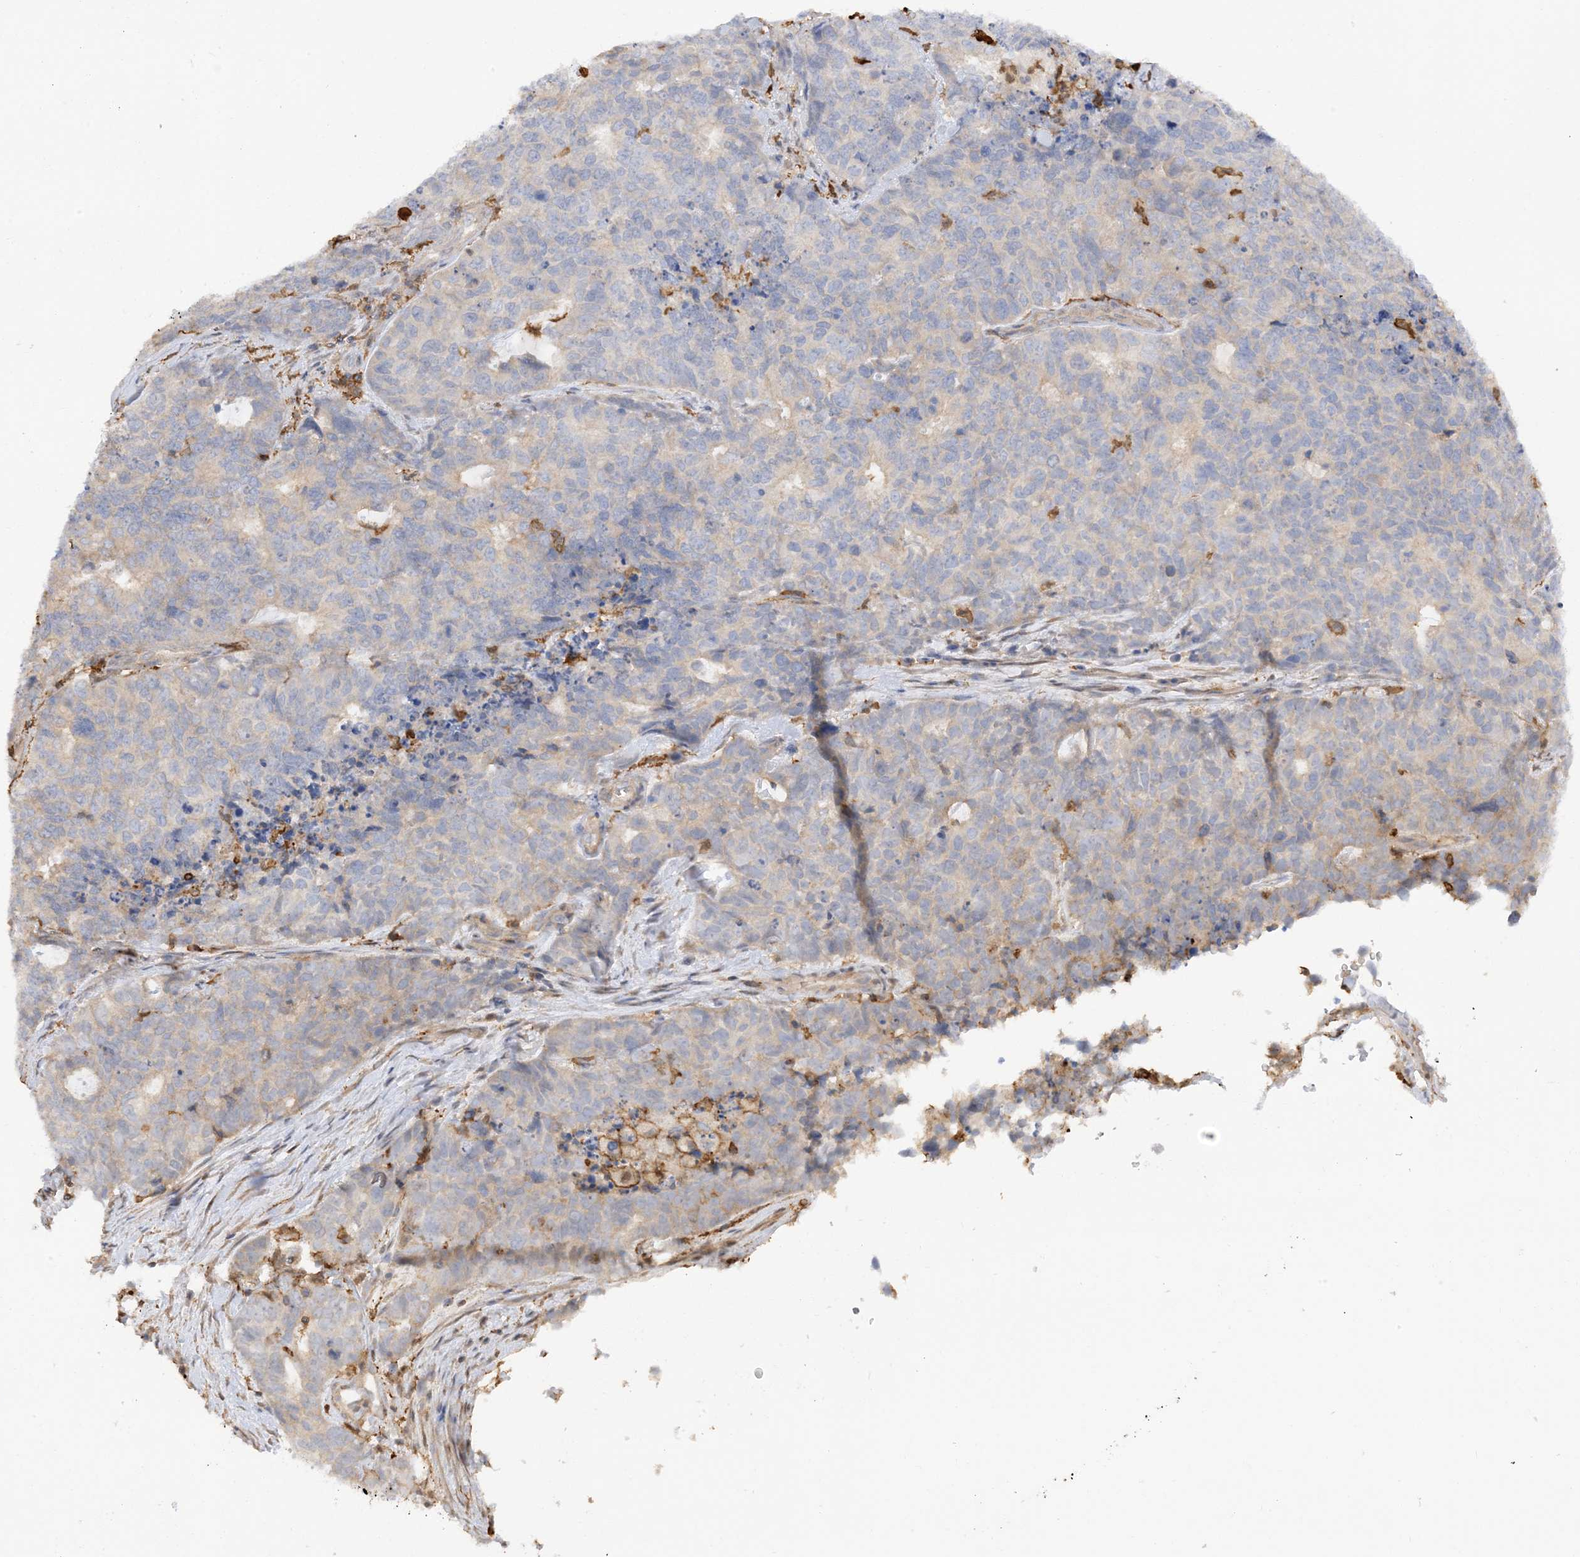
{"staining": {"intensity": "negative", "quantity": "none", "location": "none"}, "tissue": "cervical cancer", "cell_type": "Tumor cells", "image_type": "cancer", "snomed": [{"axis": "morphology", "description": "Squamous cell carcinoma, NOS"}, {"axis": "topography", "description": "Cervix"}], "caption": "DAB (3,3'-diaminobenzidine) immunohistochemical staining of cervical cancer exhibits no significant staining in tumor cells.", "gene": "PHACTR2", "patient": {"sex": "female", "age": 63}}